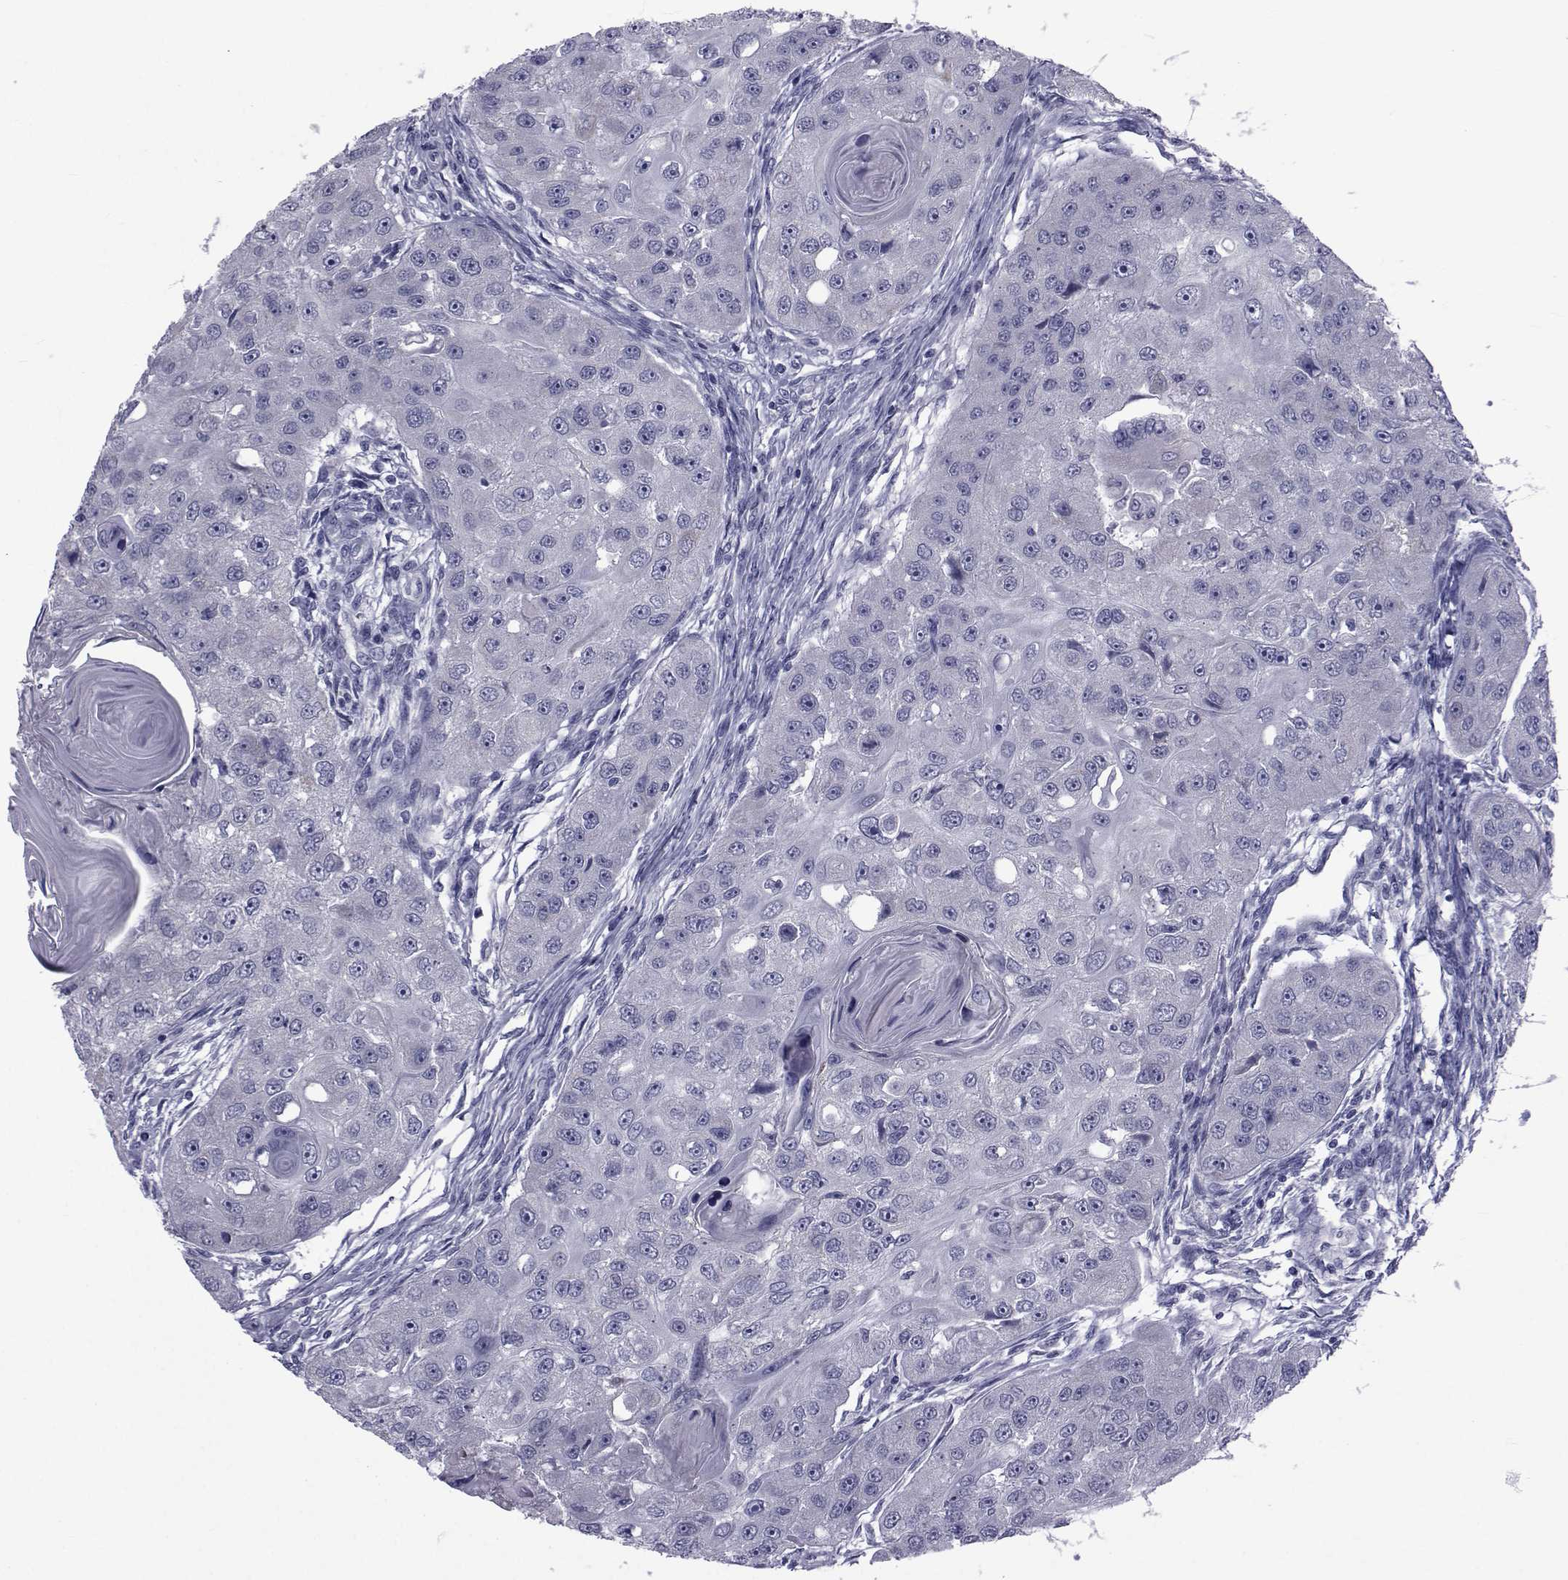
{"staining": {"intensity": "negative", "quantity": "none", "location": "none"}, "tissue": "head and neck cancer", "cell_type": "Tumor cells", "image_type": "cancer", "snomed": [{"axis": "morphology", "description": "Squamous cell carcinoma, NOS"}, {"axis": "topography", "description": "Head-Neck"}], "caption": "A micrograph of squamous cell carcinoma (head and neck) stained for a protein exhibits no brown staining in tumor cells.", "gene": "GKAP1", "patient": {"sex": "male", "age": 51}}